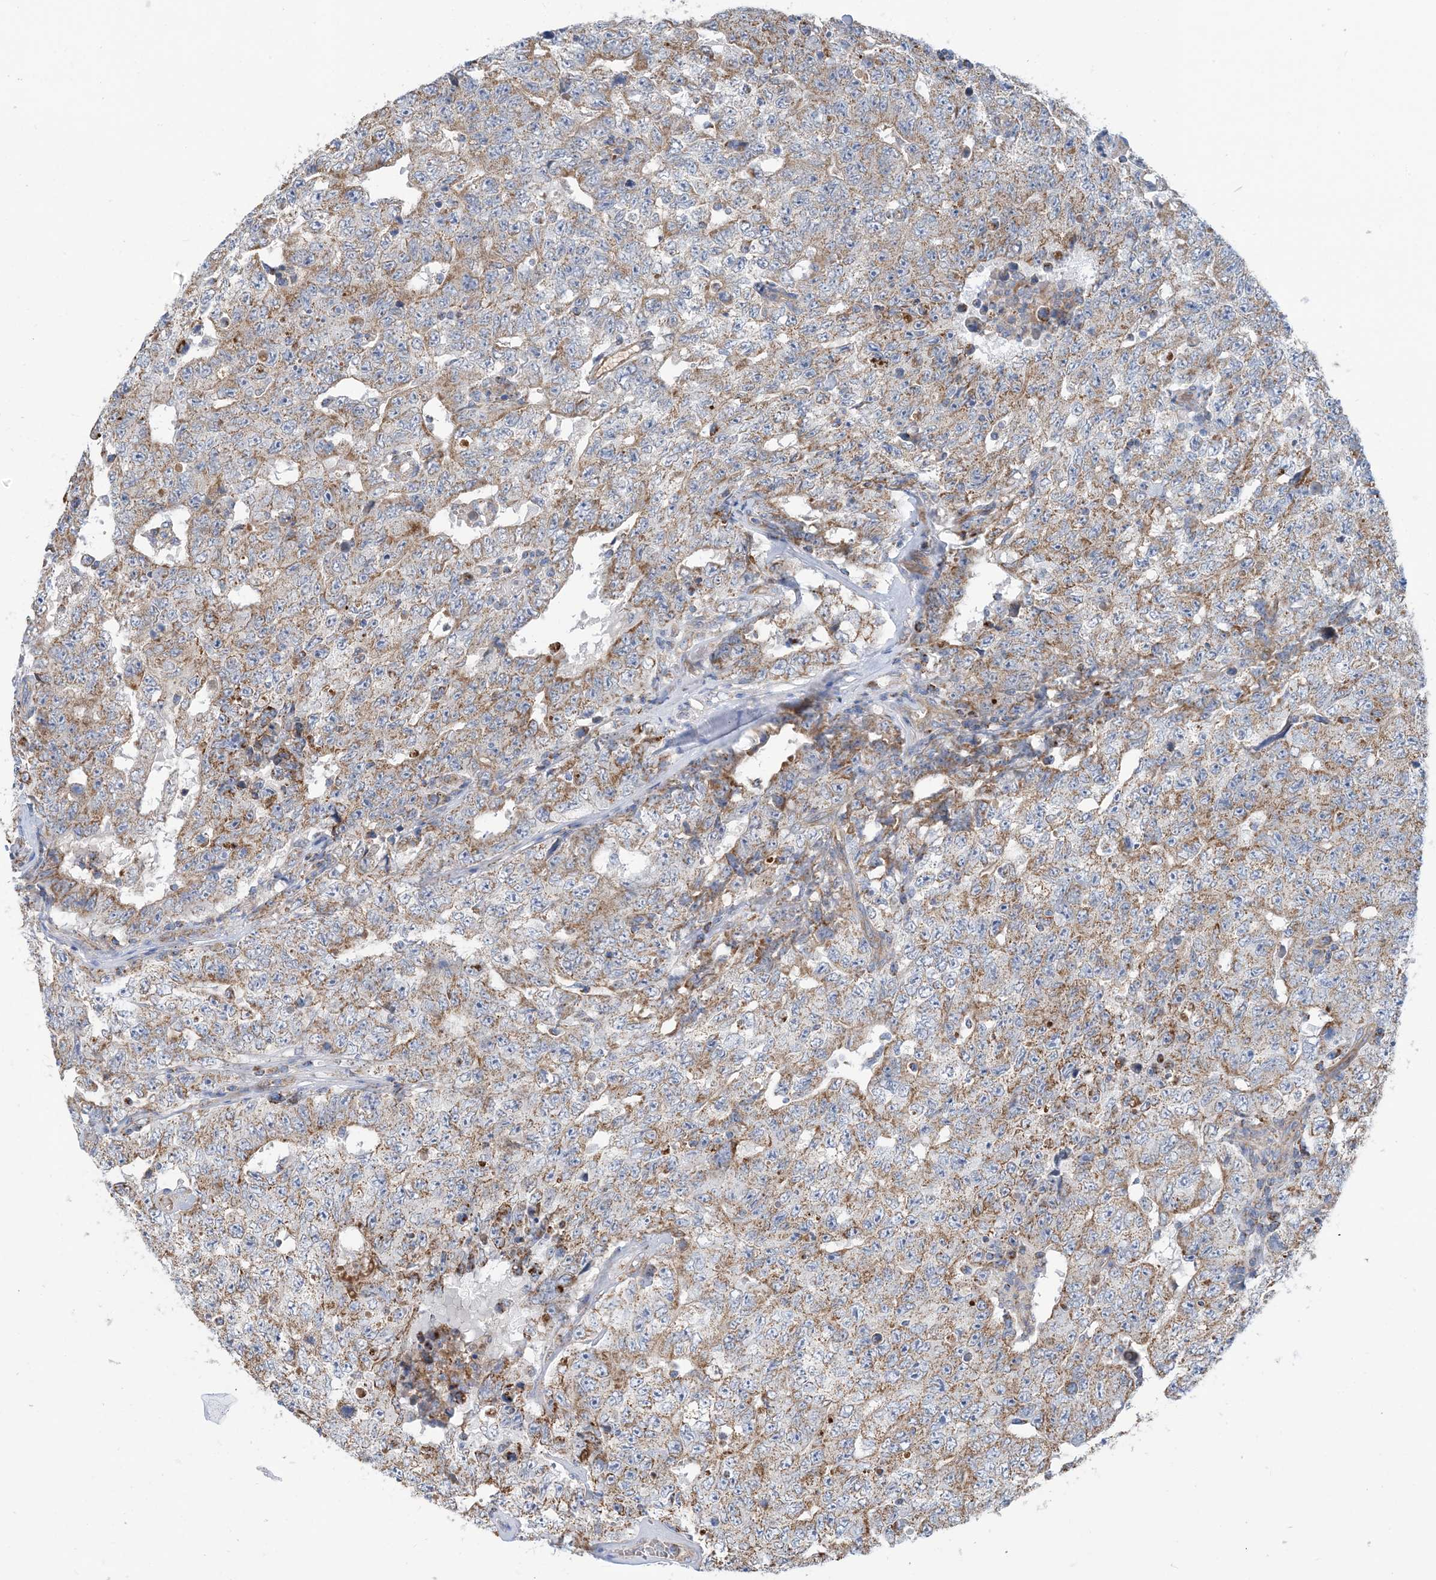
{"staining": {"intensity": "moderate", "quantity": "25%-75%", "location": "cytoplasmic/membranous"}, "tissue": "testis cancer", "cell_type": "Tumor cells", "image_type": "cancer", "snomed": [{"axis": "morphology", "description": "Carcinoma, Embryonal, NOS"}, {"axis": "topography", "description": "Testis"}], "caption": "Testis cancer stained with a brown dye shows moderate cytoplasmic/membranous positive positivity in about 25%-75% of tumor cells.", "gene": "PHOSPHO2", "patient": {"sex": "male", "age": 26}}